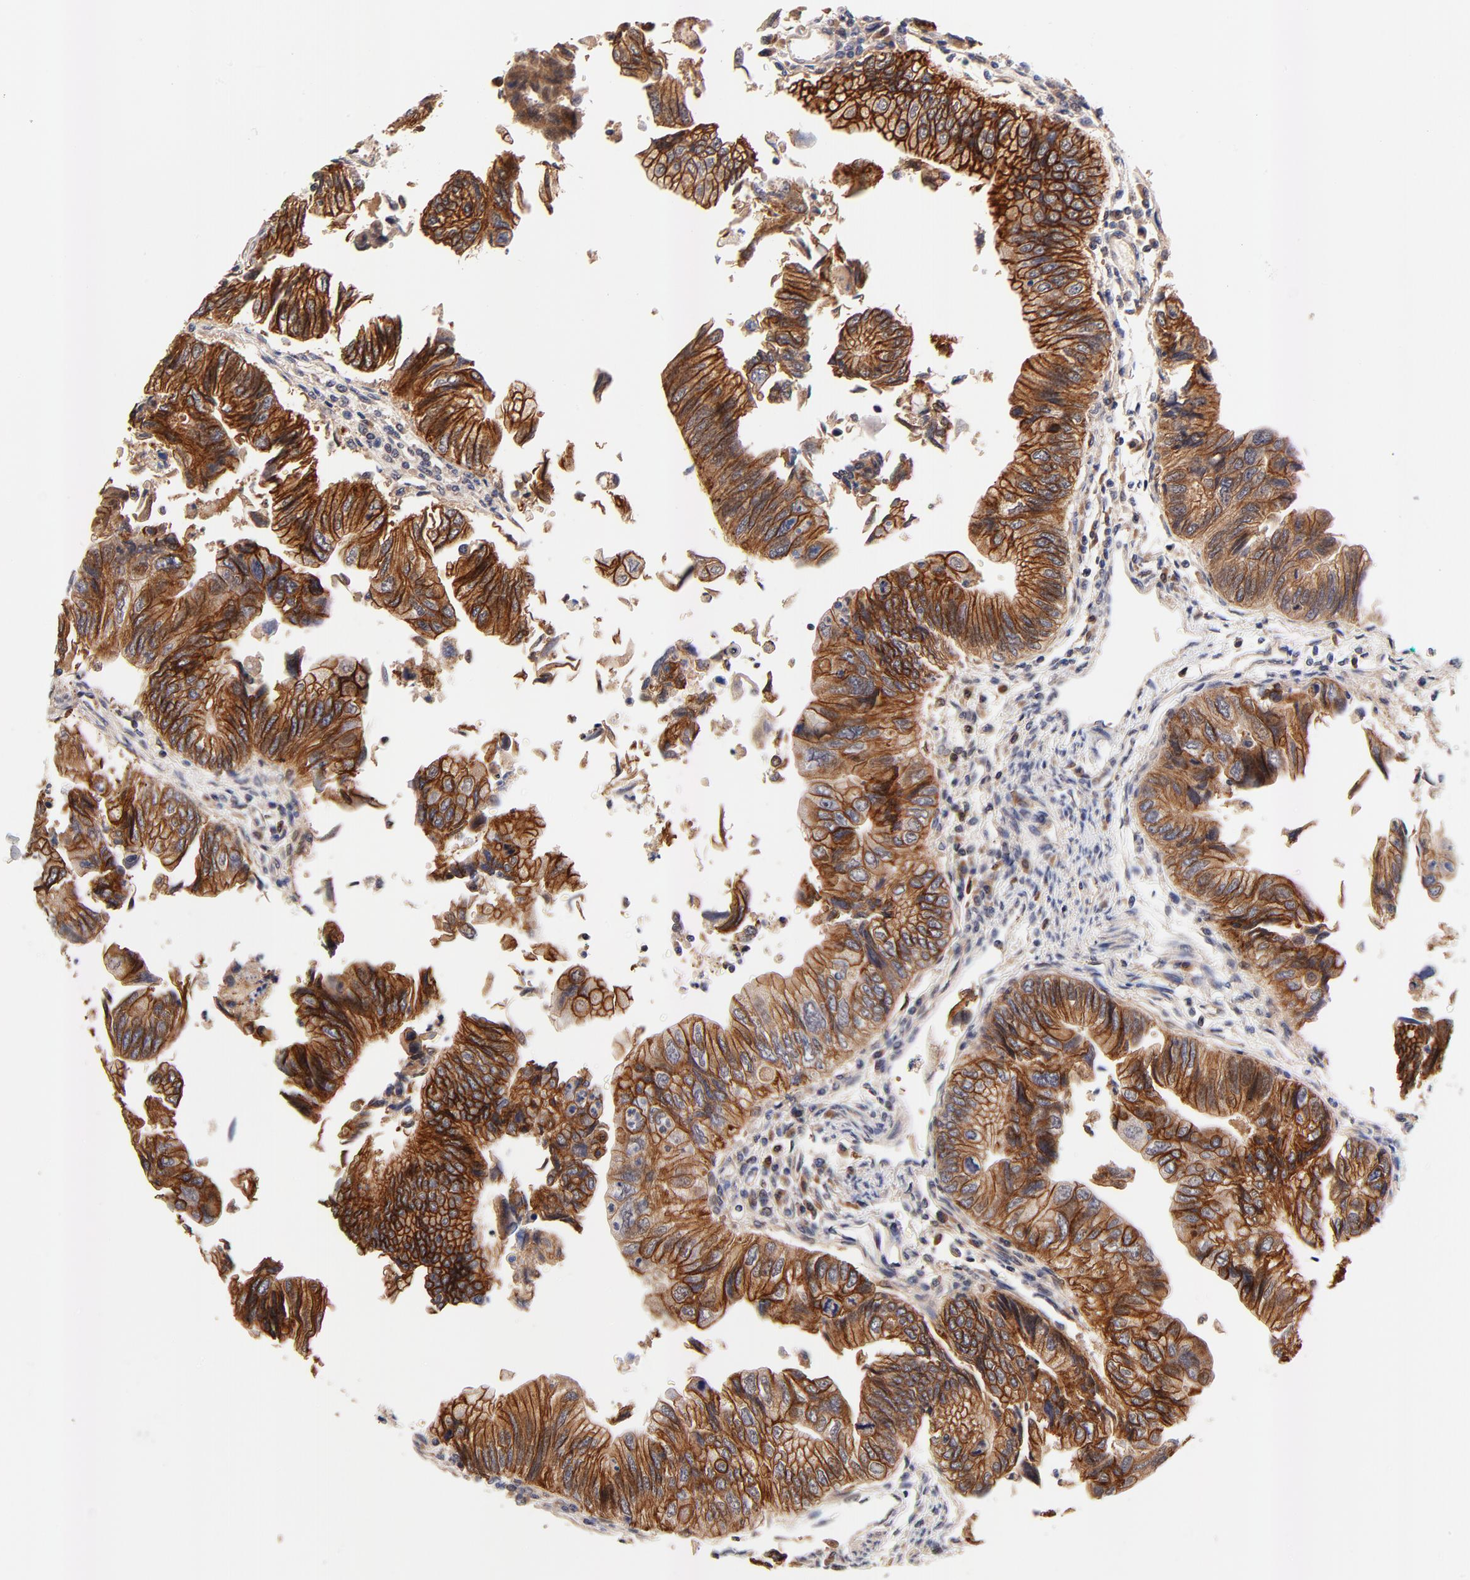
{"staining": {"intensity": "strong", "quantity": ">75%", "location": "cytoplasmic/membranous"}, "tissue": "colorectal cancer", "cell_type": "Tumor cells", "image_type": "cancer", "snomed": [{"axis": "morphology", "description": "Adenocarcinoma, NOS"}, {"axis": "topography", "description": "Colon"}], "caption": "Colorectal cancer (adenocarcinoma) stained for a protein (brown) exhibits strong cytoplasmic/membranous positive positivity in about >75% of tumor cells.", "gene": "TXNL1", "patient": {"sex": "female", "age": 11}}